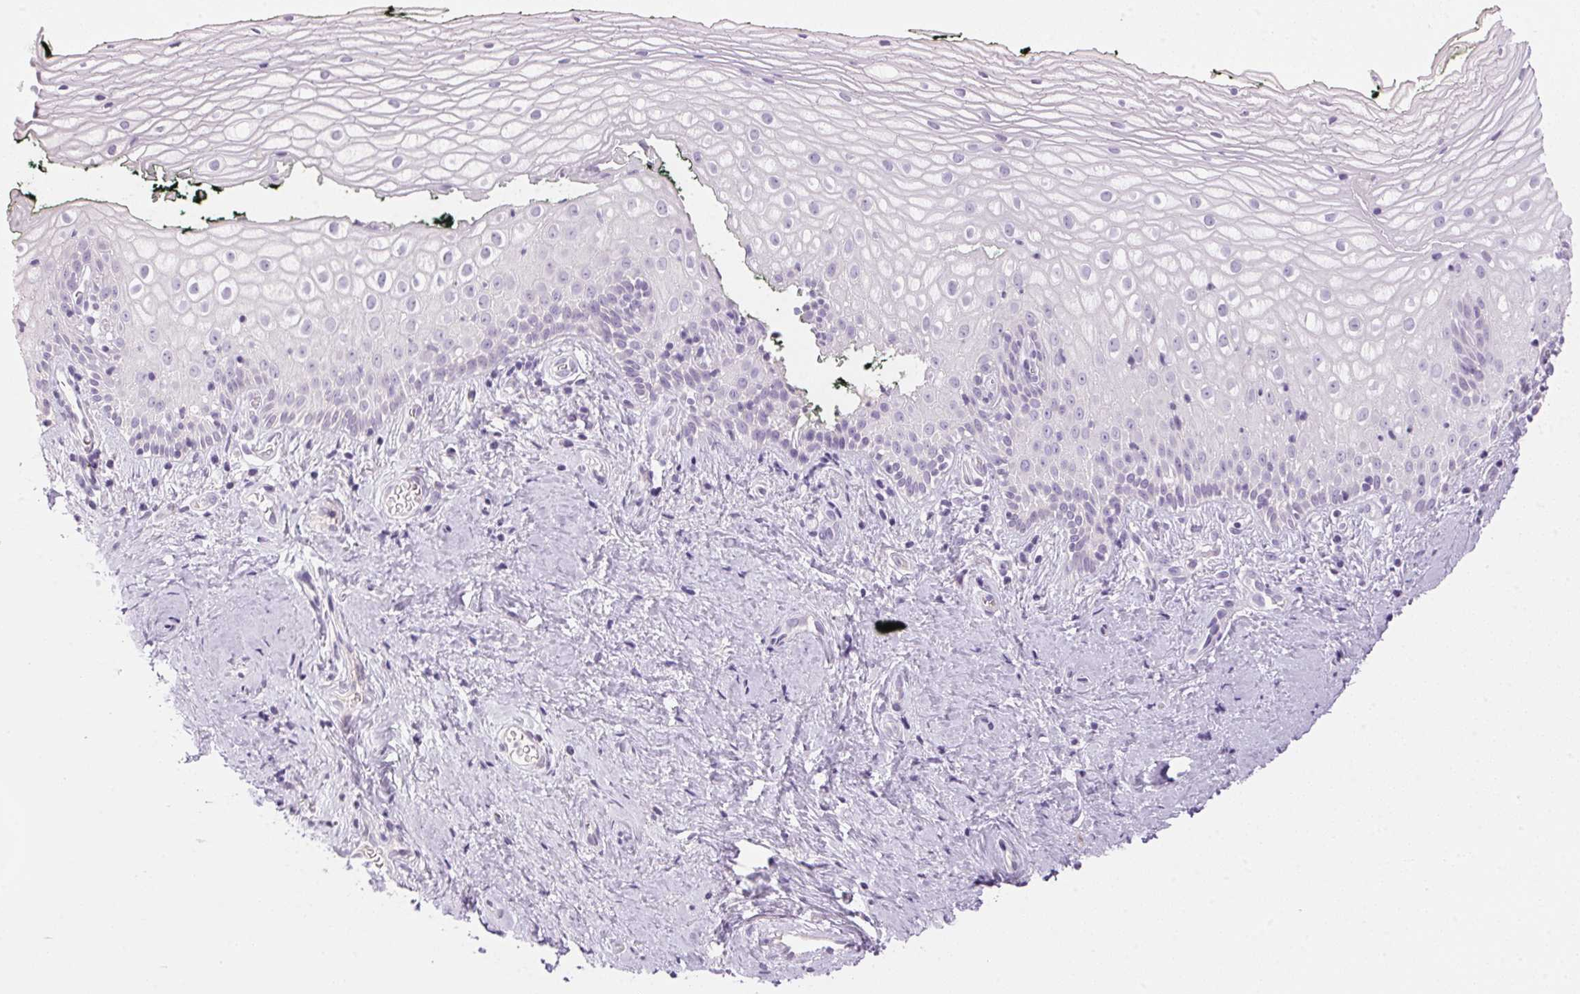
{"staining": {"intensity": "negative", "quantity": "none", "location": "none"}, "tissue": "vagina", "cell_type": "Squamous epithelial cells", "image_type": "normal", "snomed": [{"axis": "morphology", "description": "Normal tissue, NOS"}, {"axis": "topography", "description": "Vagina"}], "caption": "Immunohistochemistry (IHC) histopathology image of unremarkable vagina: vagina stained with DAB (3,3'-diaminobenzidine) demonstrates no significant protein positivity in squamous epithelial cells. (DAB (3,3'-diaminobenzidine) IHC with hematoxylin counter stain).", "gene": "HSD17B2", "patient": {"sex": "female", "age": 47}}